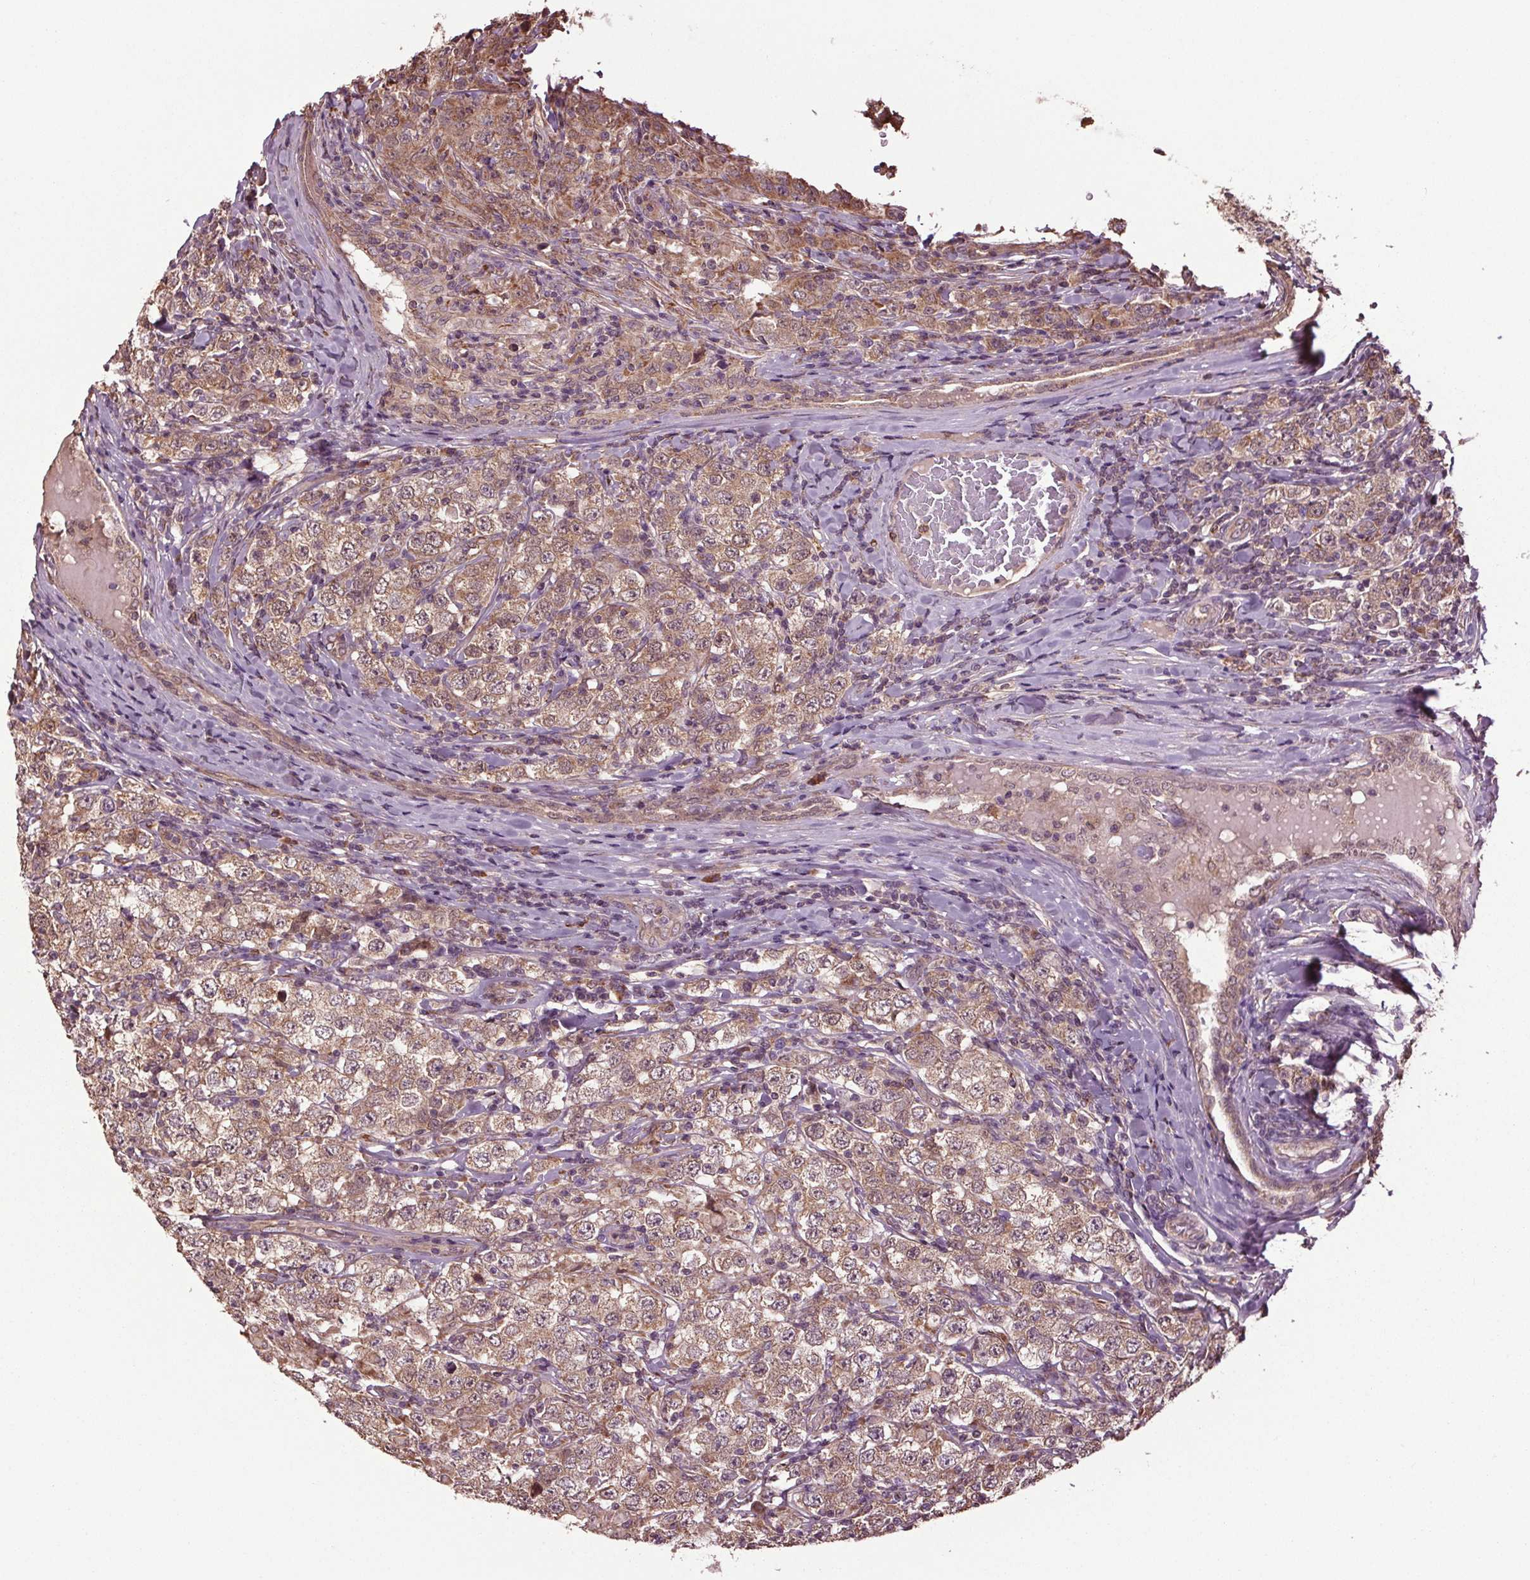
{"staining": {"intensity": "moderate", "quantity": ">75%", "location": "cytoplasmic/membranous"}, "tissue": "testis cancer", "cell_type": "Tumor cells", "image_type": "cancer", "snomed": [{"axis": "morphology", "description": "Seminoma, NOS"}, {"axis": "morphology", "description": "Carcinoma, Embryonal, NOS"}, {"axis": "topography", "description": "Testis"}], "caption": "Immunohistochemistry (IHC) histopathology image of neoplastic tissue: human testis cancer stained using immunohistochemistry (IHC) shows medium levels of moderate protein expression localized specifically in the cytoplasmic/membranous of tumor cells, appearing as a cytoplasmic/membranous brown color.", "gene": "RNPEP", "patient": {"sex": "male", "age": 41}}